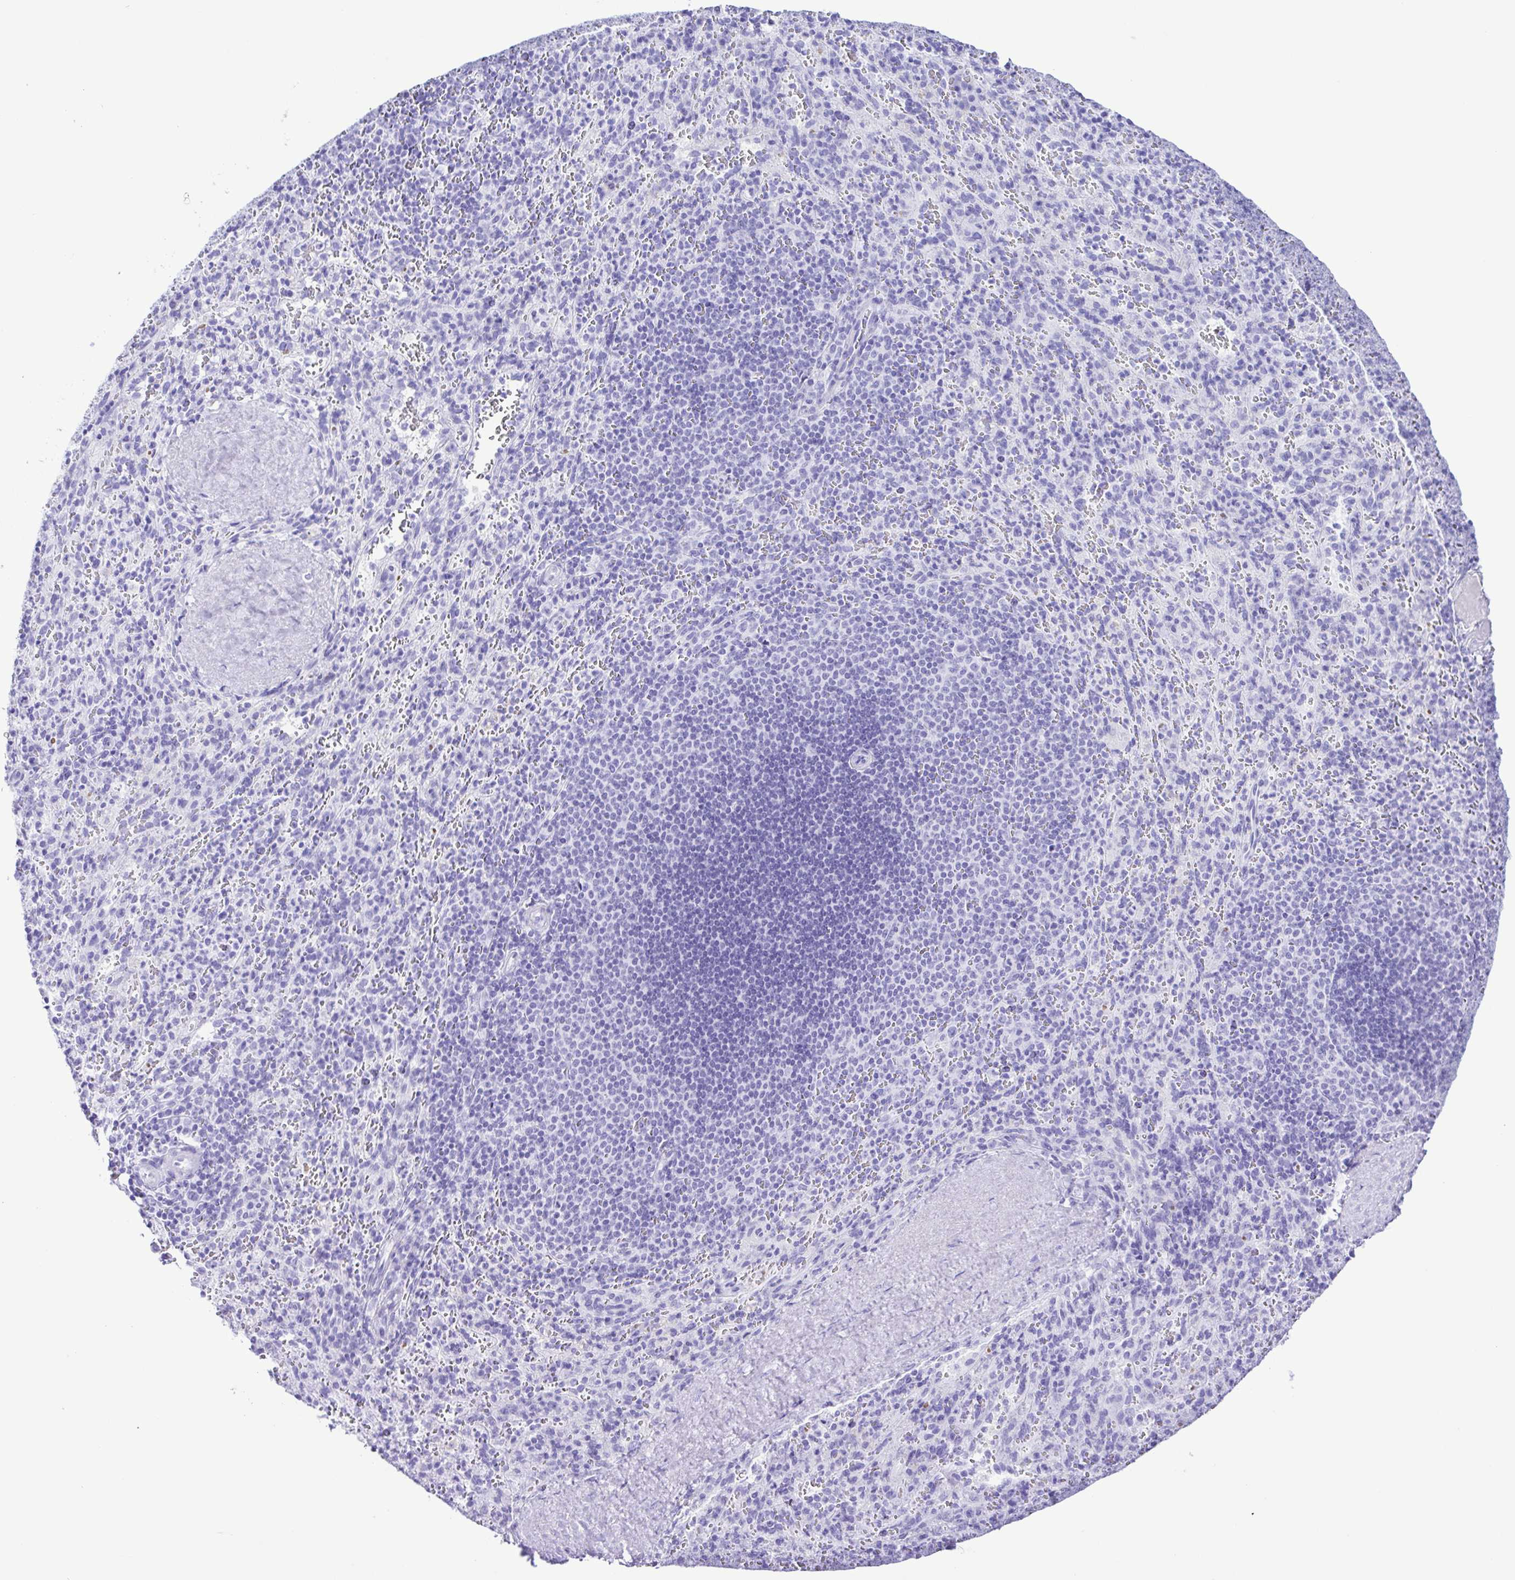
{"staining": {"intensity": "negative", "quantity": "none", "location": "none"}, "tissue": "spleen", "cell_type": "Cells in red pulp", "image_type": "normal", "snomed": [{"axis": "morphology", "description": "Normal tissue, NOS"}, {"axis": "topography", "description": "Spleen"}], "caption": "IHC micrograph of benign spleen: human spleen stained with DAB demonstrates no significant protein expression in cells in red pulp. (DAB immunohistochemistry (IHC) with hematoxylin counter stain).", "gene": "SYT1", "patient": {"sex": "male", "age": 57}}